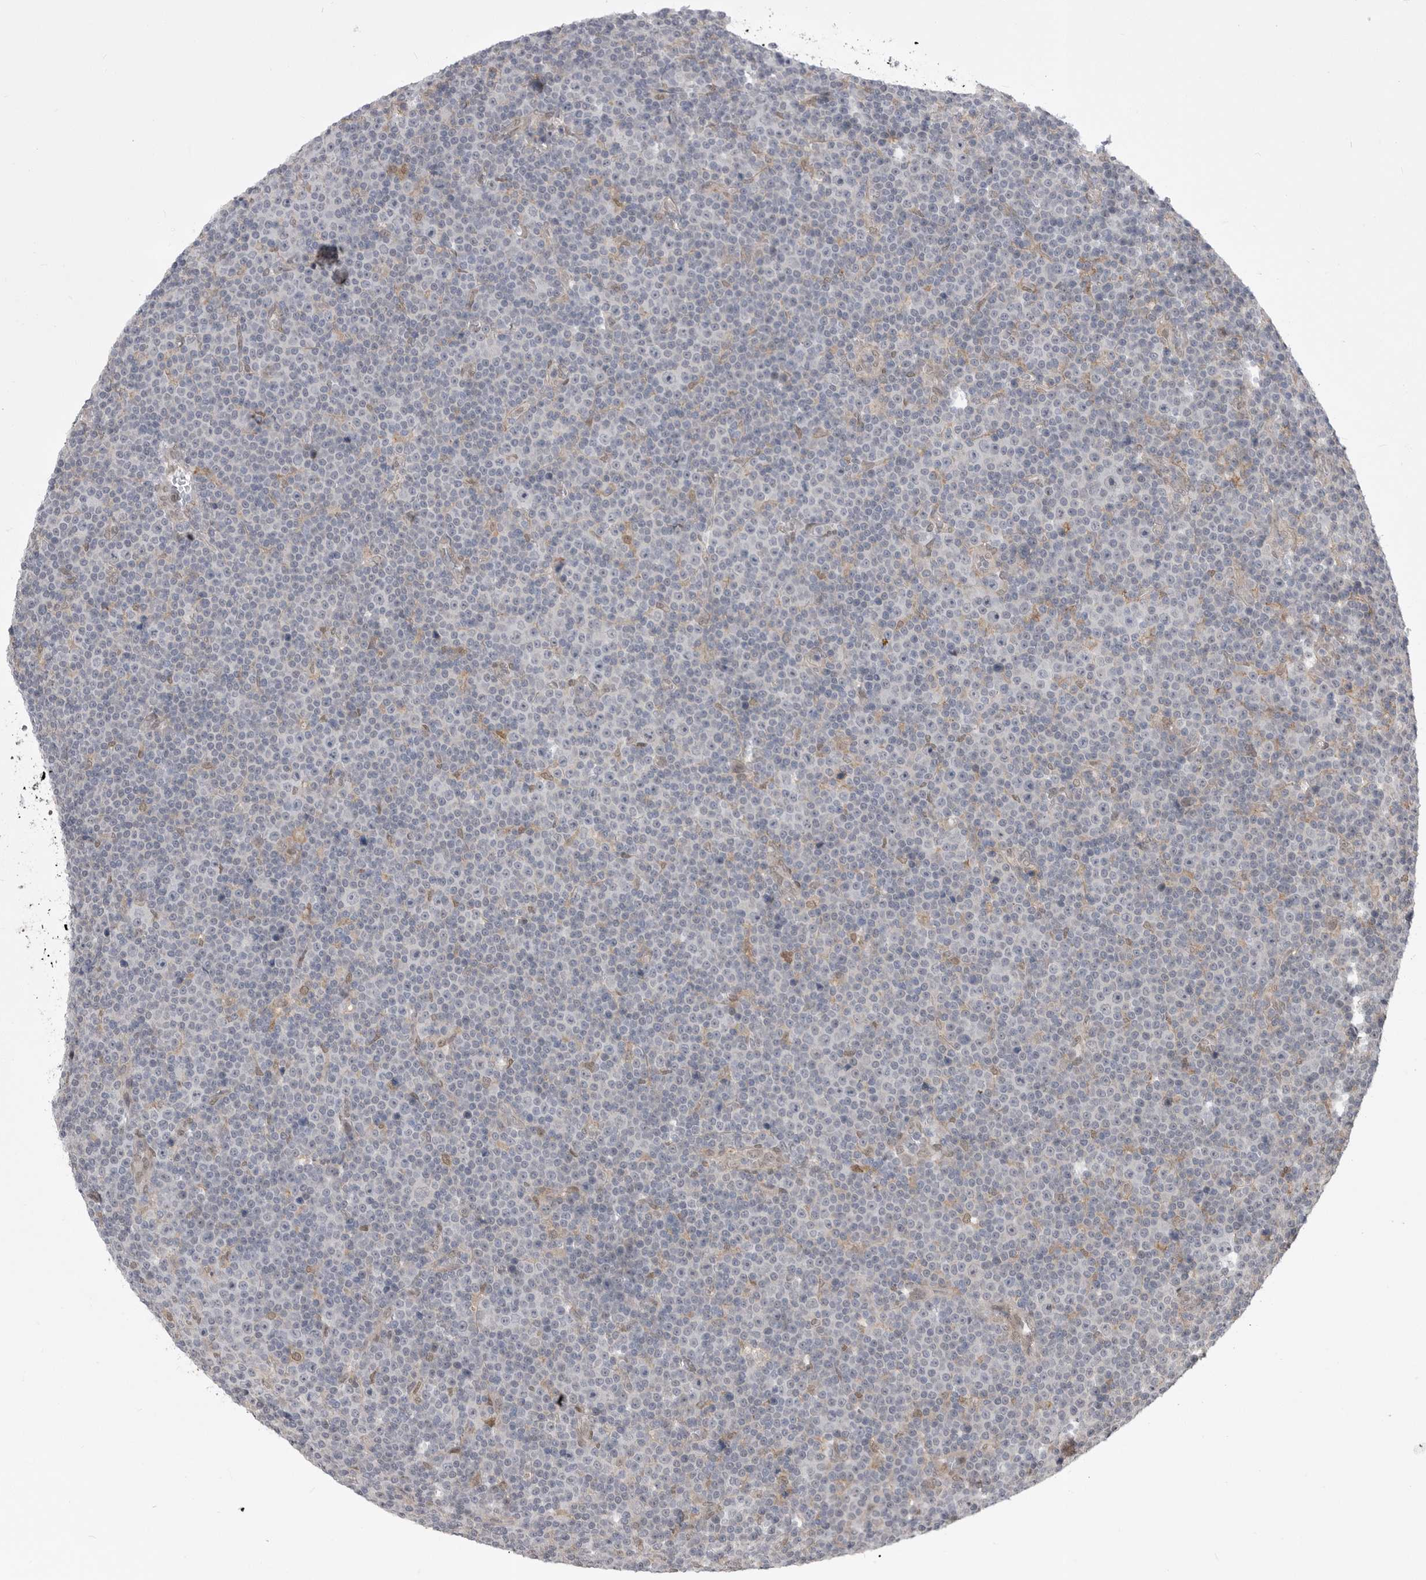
{"staining": {"intensity": "negative", "quantity": "none", "location": "none"}, "tissue": "lymphoma", "cell_type": "Tumor cells", "image_type": "cancer", "snomed": [{"axis": "morphology", "description": "Malignant lymphoma, non-Hodgkin's type, Low grade"}, {"axis": "topography", "description": "Lymph node"}], "caption": "The immunohistochemistry micrograph has no significant positivity in tumor cells of malignant lymphoma, non-Hodgkin's type (low-grade) tissue.", "gene": "ABL1", "patient": {"sex": "female", "age": 67}}